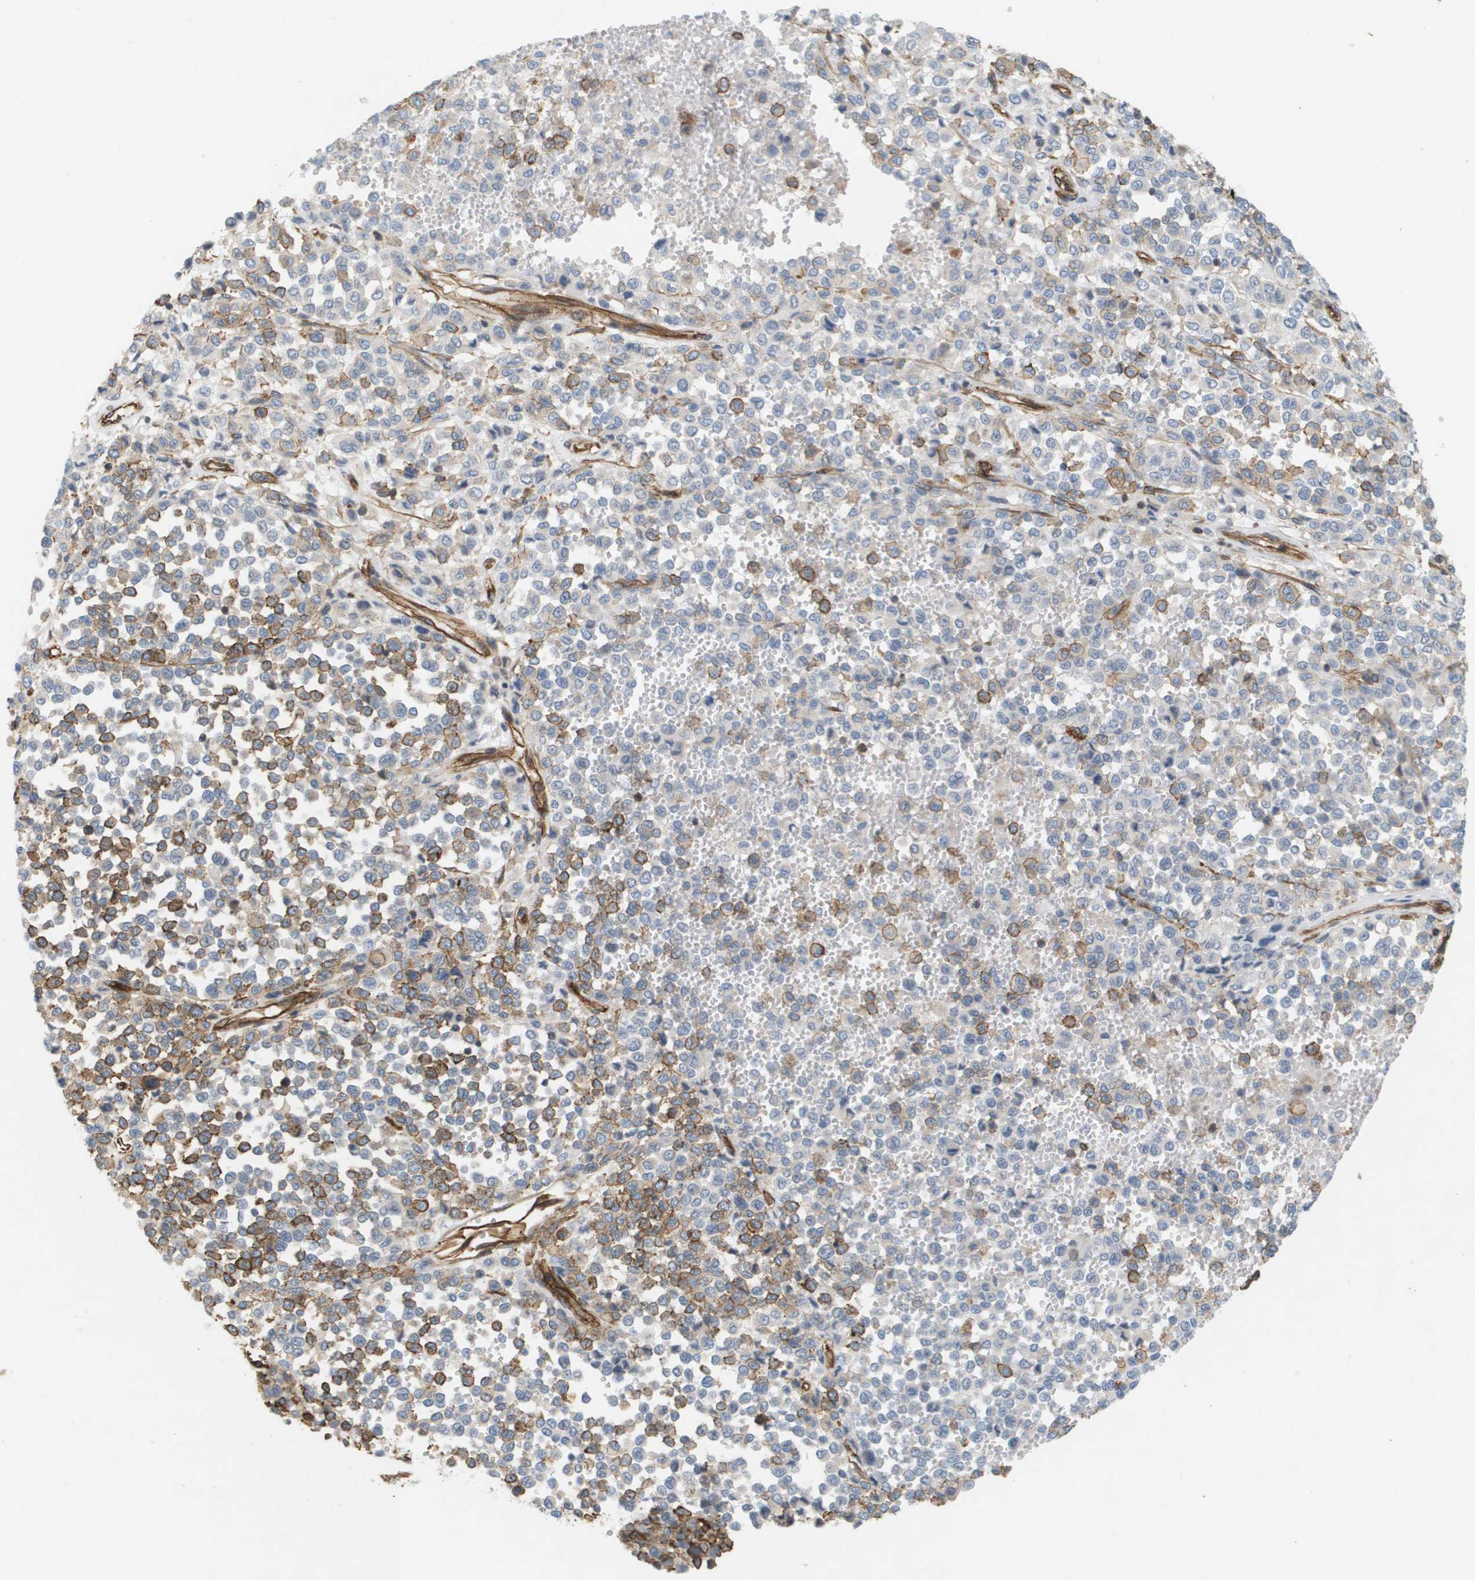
{"staining": {"intensity": "moderate", "quantity": "25%-75%", "location": "cytoplasmic/membranous"}, "tissue": "melanoma", "cell_type": "Tumor cells", "image_type": "cancer", "snomed": [{"axis": "morphology", "description": "Malignant melanoma, Metastatic site"}, {"axis": "topography", "description": "Pancreas"}], "caption": "Tumor cells exhibit moderate cytoplasmic/membranous positivity in about 25%-75% of cells in malignant melanoma (metastatic site).", "gene": "SGMS2", "patient": {"sex": "female", "age": 30}}